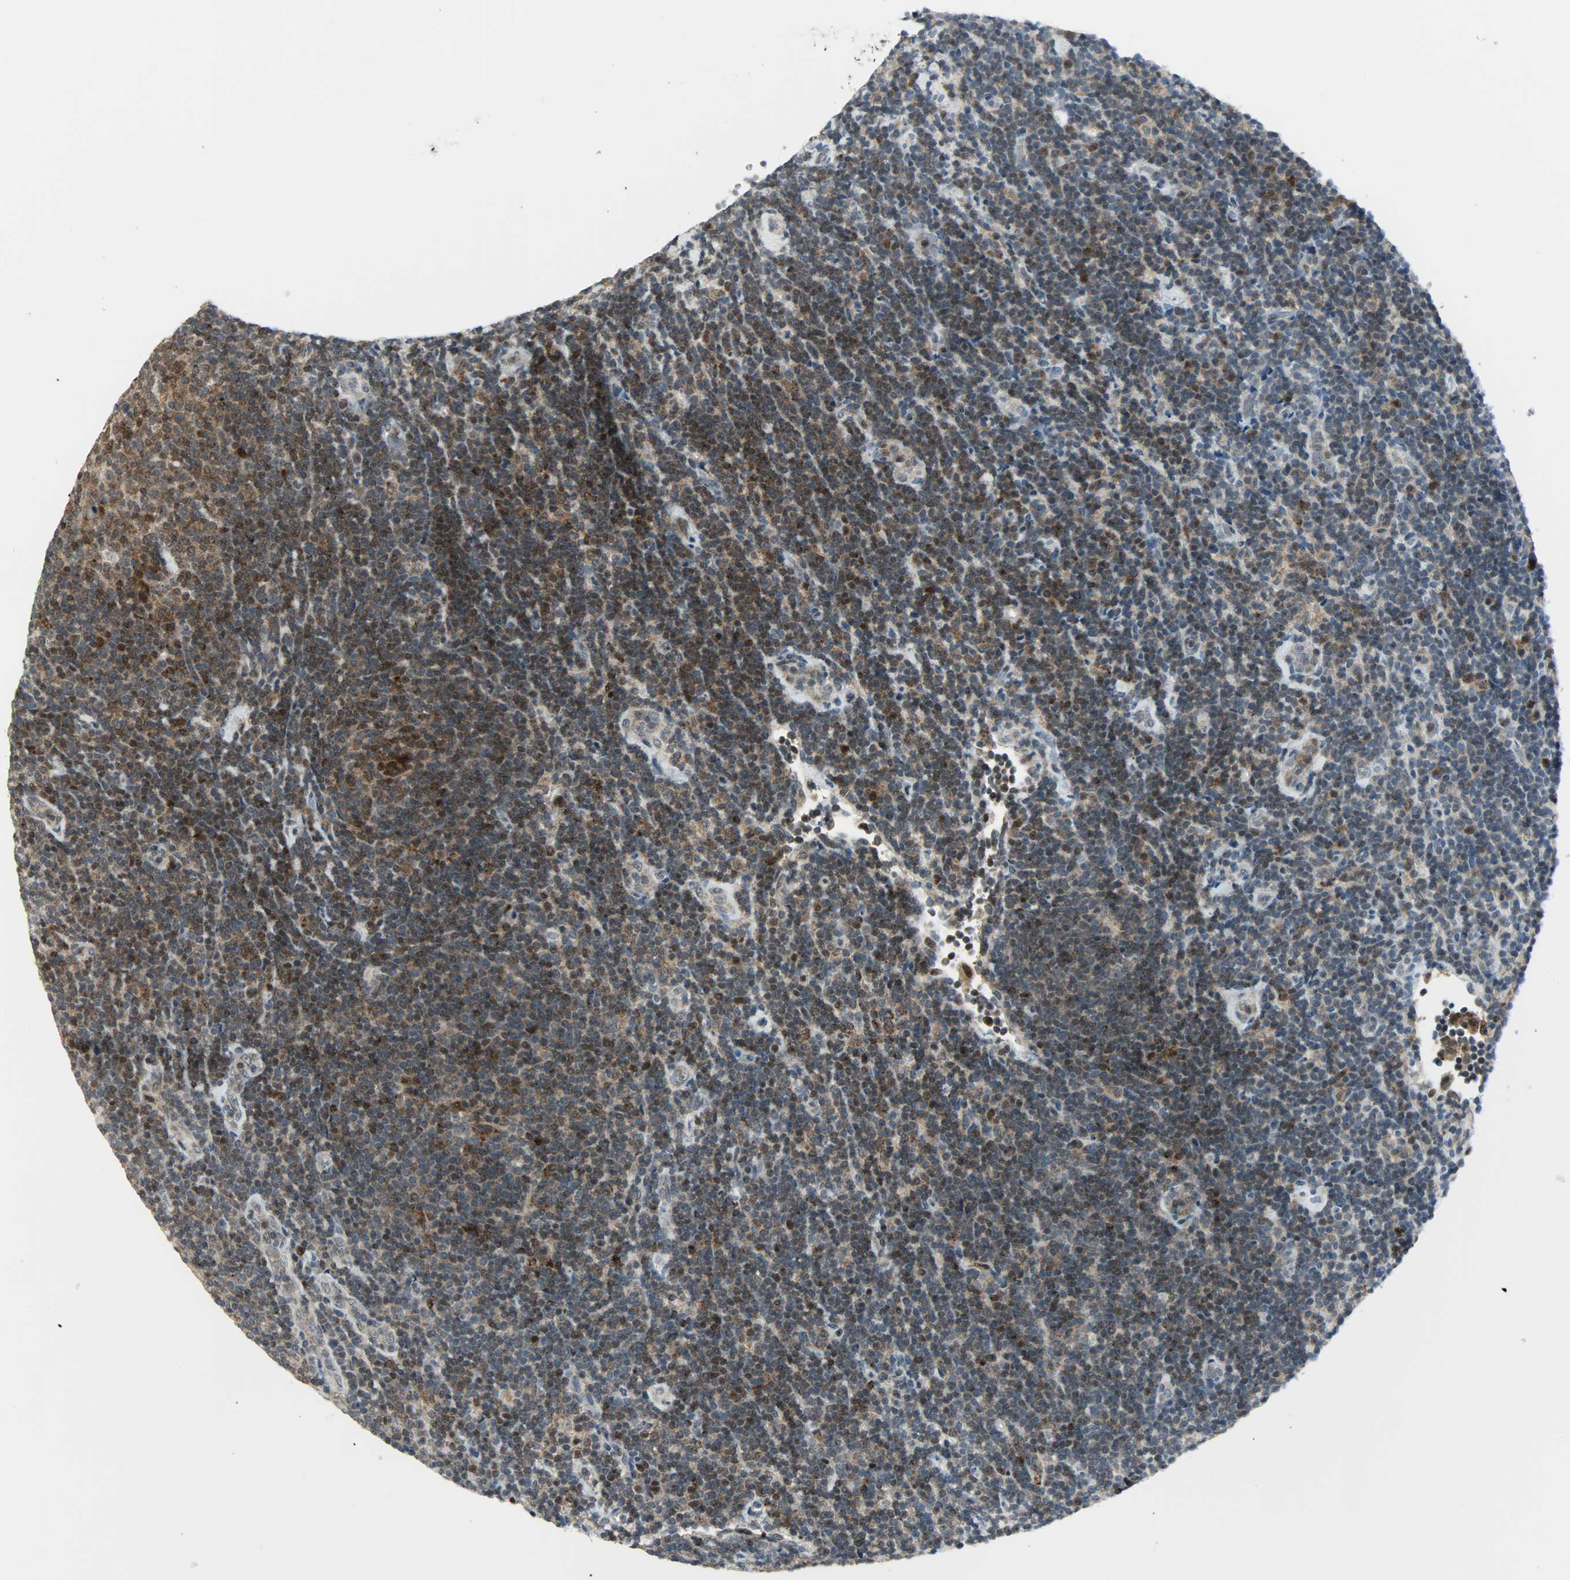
{"staining": {"intensity": "moderate", "quantity": "25%-75%", "location": "cytoplasmic/membranous,nuclear"}, "tissue": "lymphoma", "cell_type": "Tumor cells", "image_type": "cancer", "snomed": [{"axis": "morphology", "description": "Malignant lymphoma, non-Hodgkin's type, Low grade"}, {"axis": "topography", "description": "Lymph node"}], "caption": "Immunohistochemistry (IHC) (DAB (3,3'-diaminobenzidine)) staining of low-grade malignant lymphoma, non-Hodgkin's type displays moderate cytoplasmic/membranous and nuclear protein positivity in approximately 25%-75% of tumor cells.", "gene": "IL15", "patient": {"sex": "male", "age": 70}}